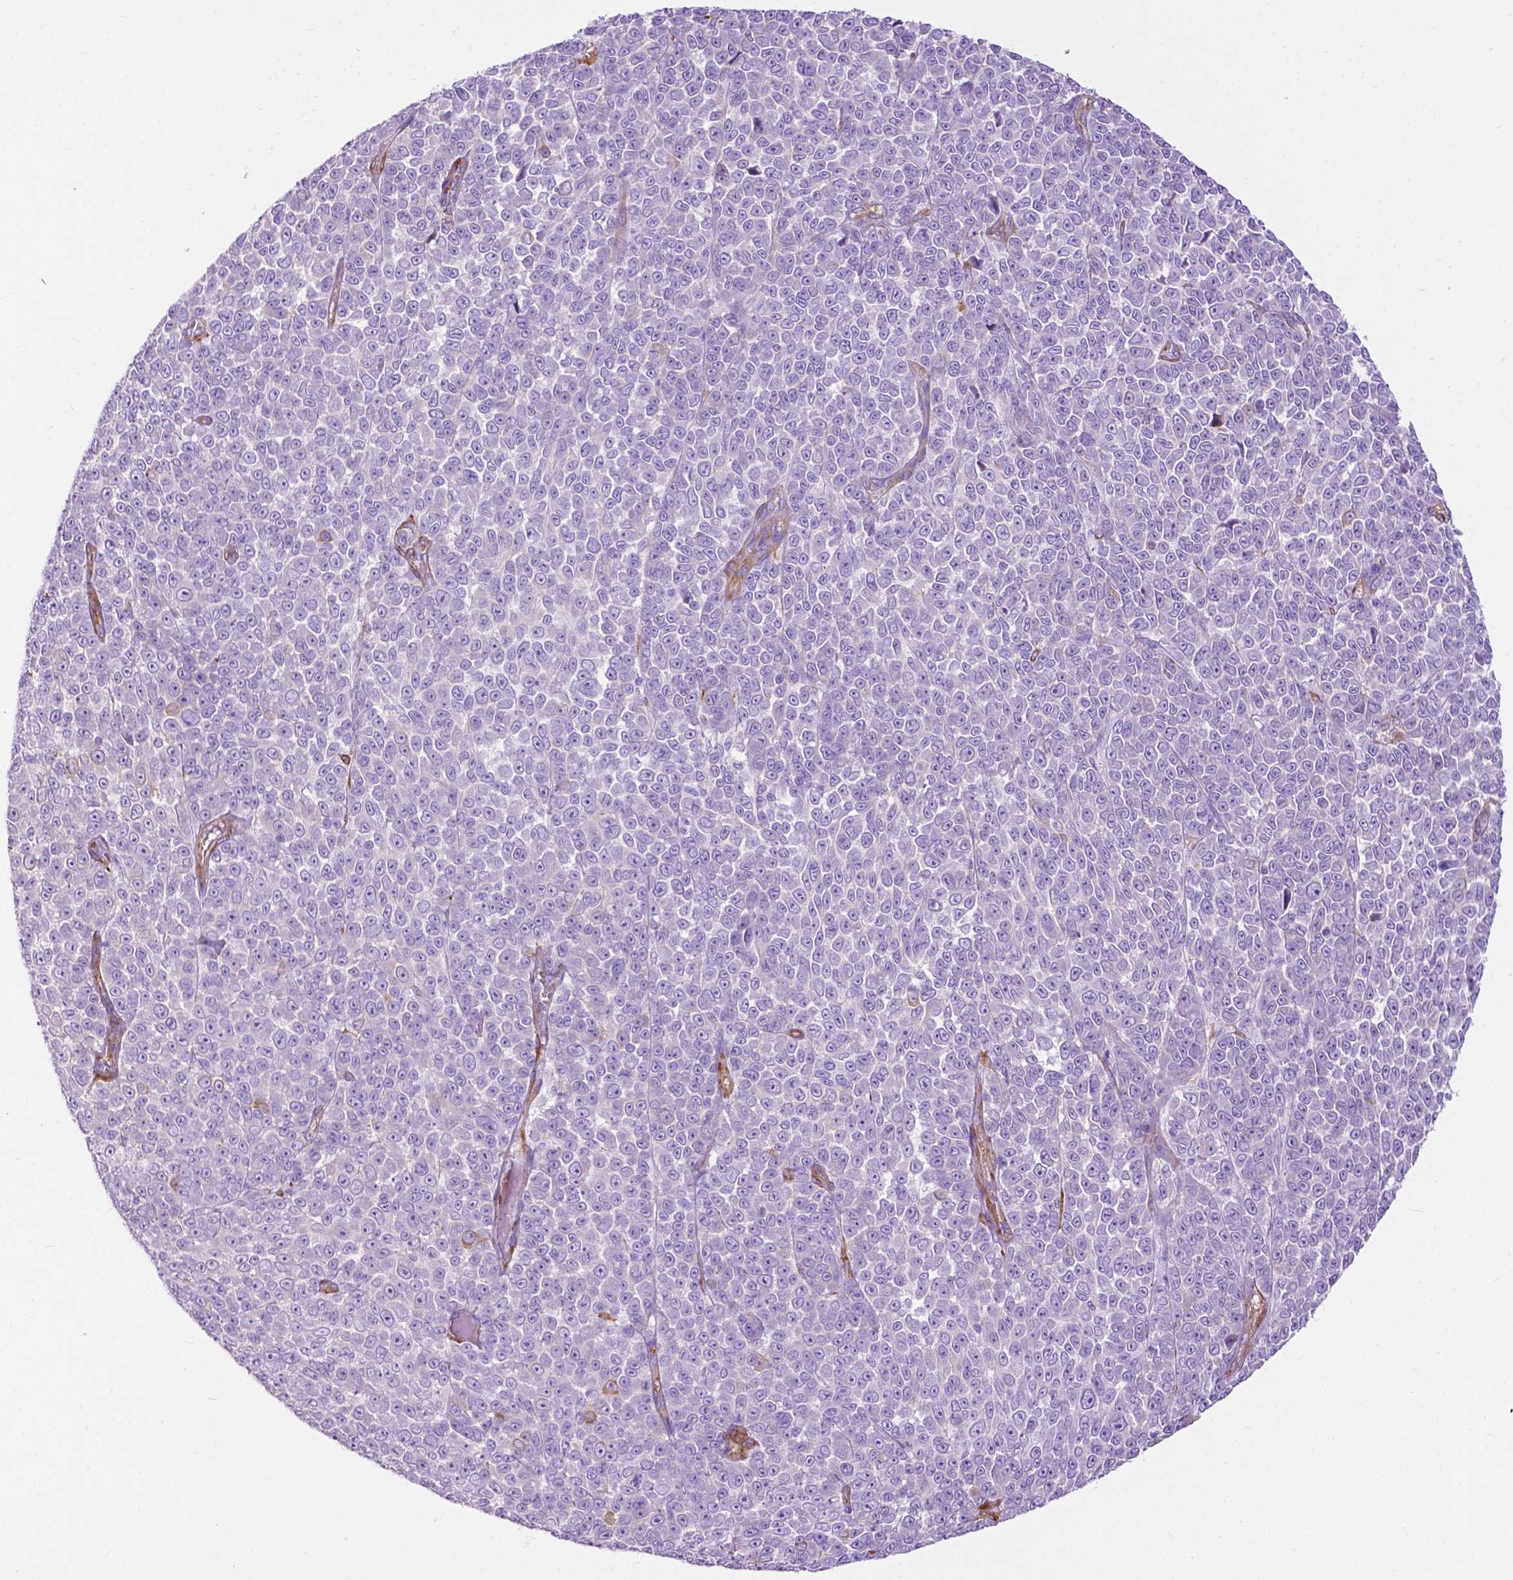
{"staining": {"intensity": "negative", "quantity": "none", "location": "none"}, "tissue": "melanoma", "cell_type": "Tumor cells", "image_type": "cancer", "snomed": [{"axis": "morphology", "description": "Malignant melanoma, NOS"}, {"axis": "topography", "description": "Skin"}], "caption": "This image is of malignant melanoma stained with IHC to label a protein in brown with the nuclei are counter-stained blue. There is no staining in tumor cells.", "gene": "PCDHA12", "patient": {"sex": "female", "age": 95}}